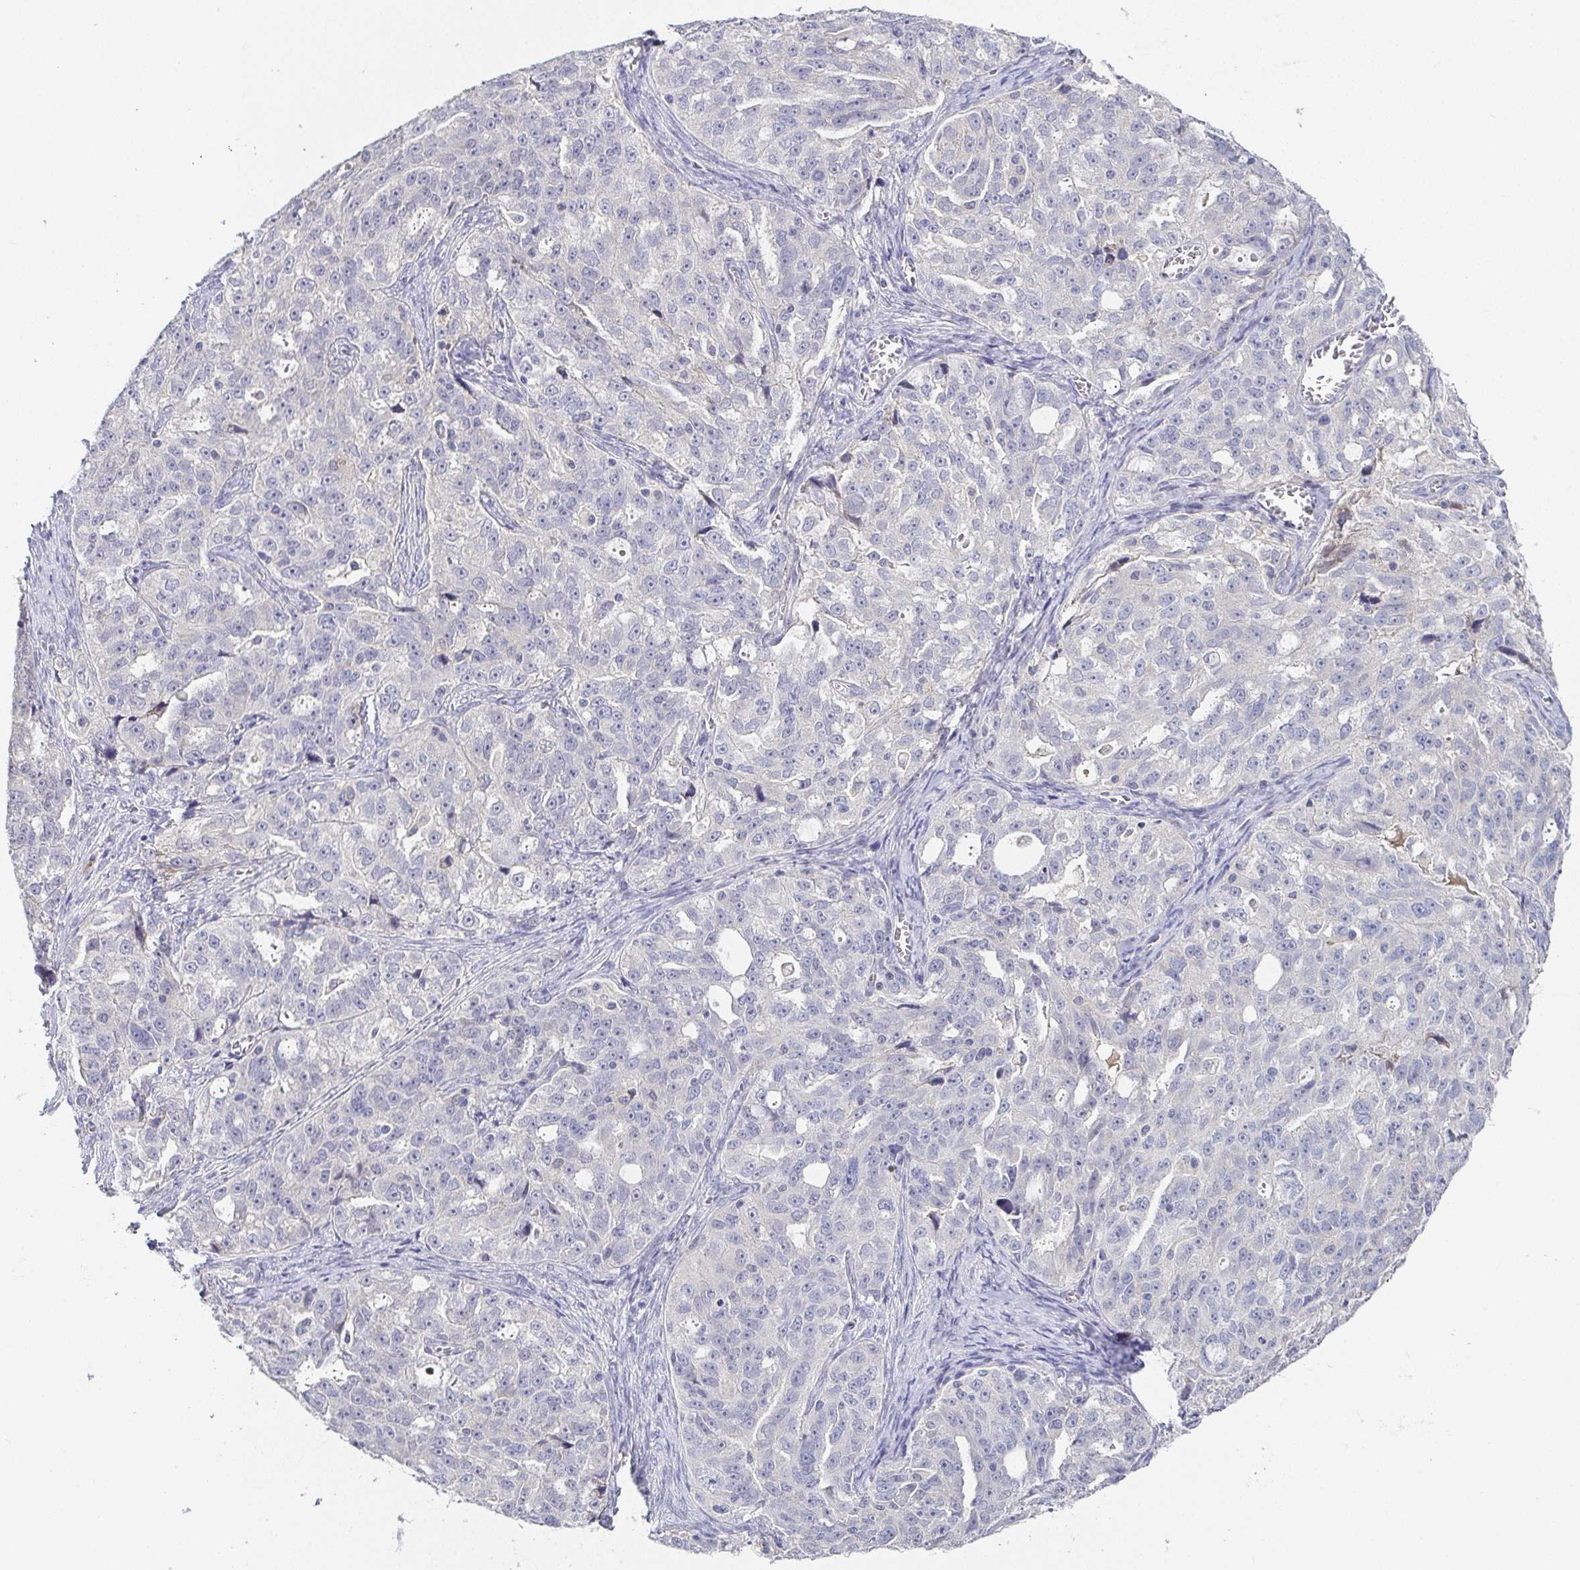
{"staining": {"intensity": "negative", "quantity": "none", "location": "none"}, "tissue": "ovarian cancer", "cell_type": "Tumor cells", "image_type": "cancer", "snomed": [{"axis": "morphology", "description": "Cystadenocarcinoma, serous, NOS"}, {"axis": "topography", "description": "Ovary"}], "caption": "Tumor cells show no significant protein staining in ovarian serous cystadenocarcinoma. (DAB immunohistochemistry with hematoxylin counter stain).", "gene": "RNASE7", "patient": {"sex": "female", "age": 51}}